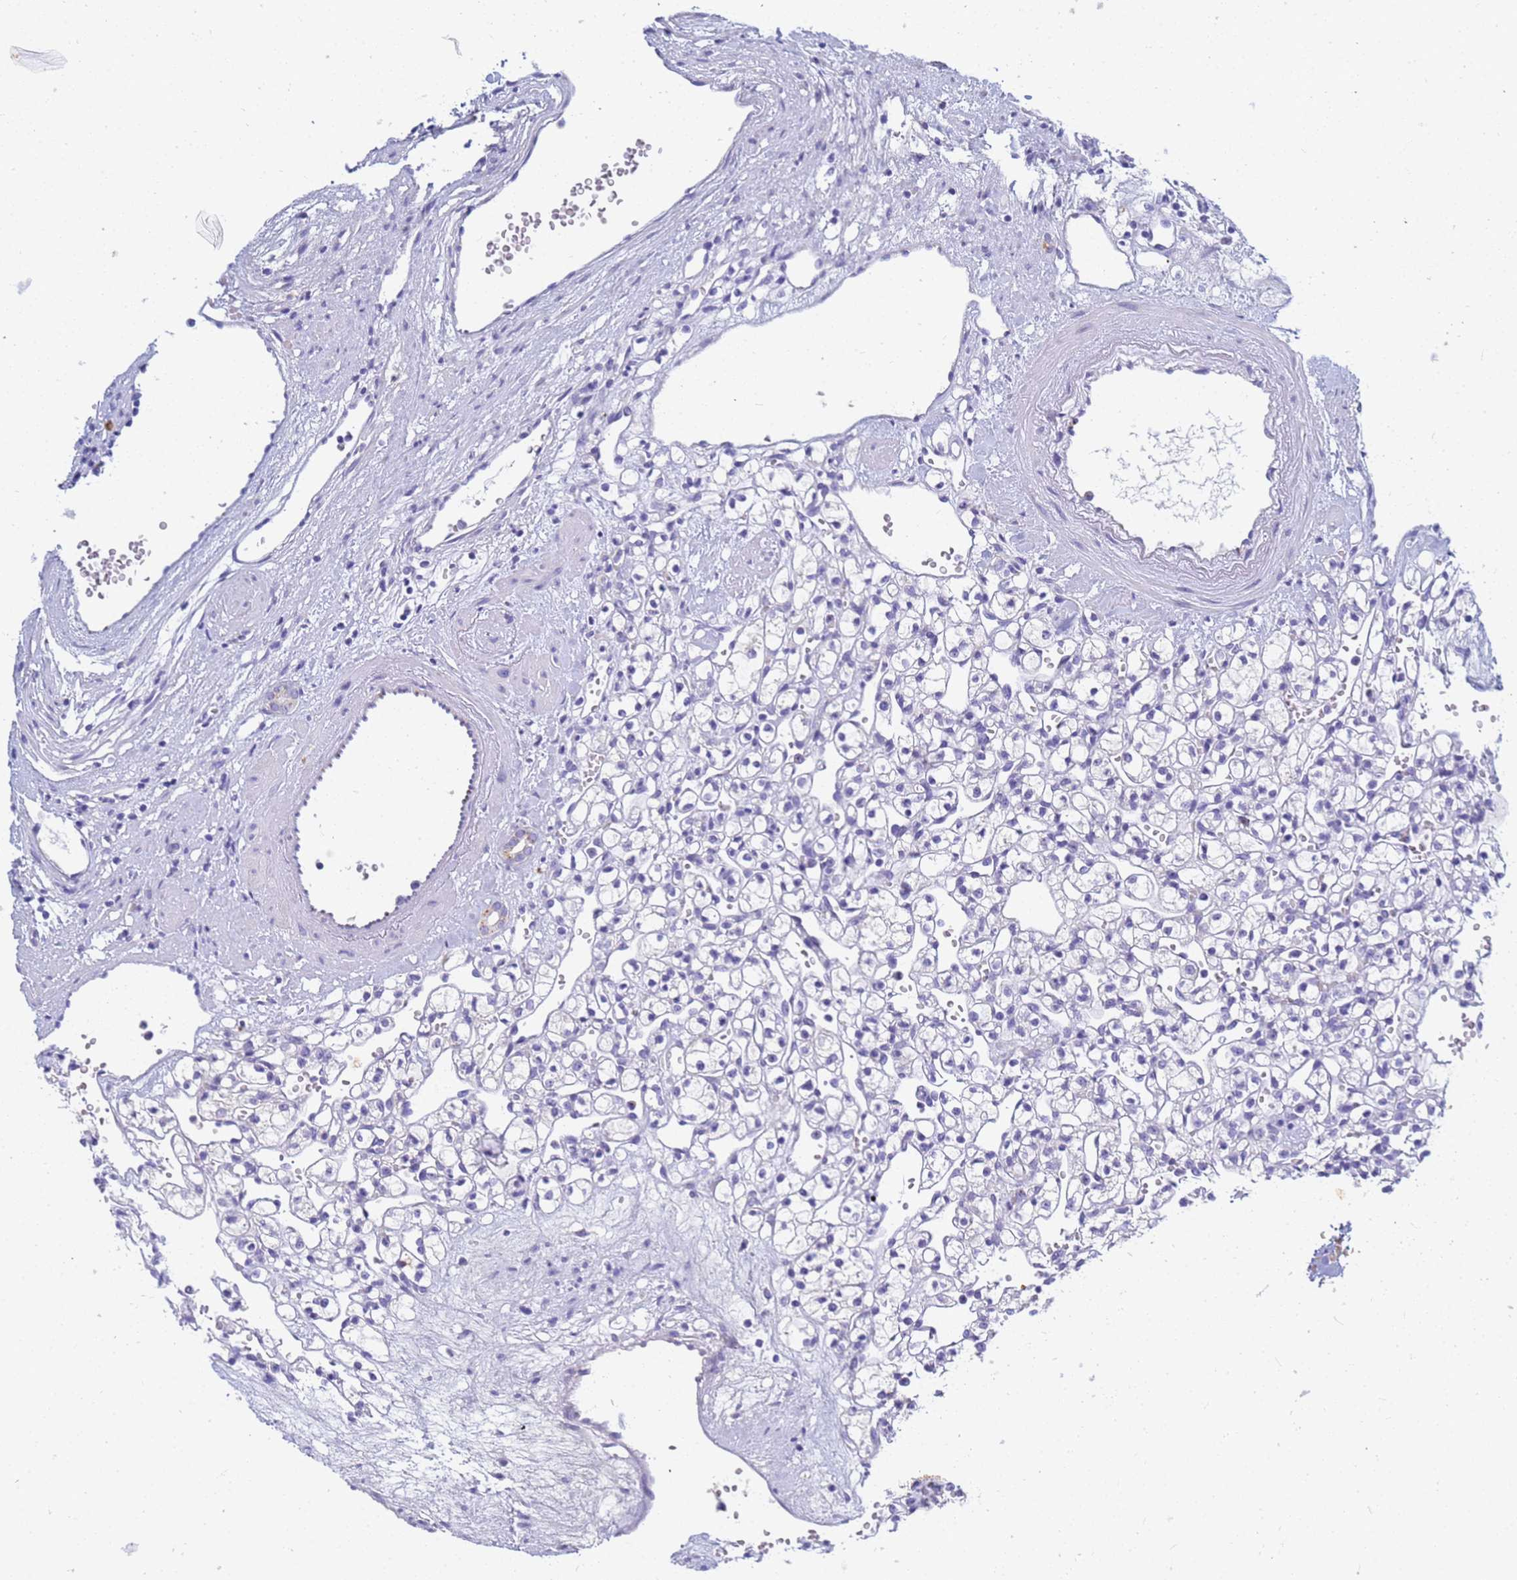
{"staining": {"intensity": "negative", "quantity": "none", "location": "none"}, "tissue": "renal cancer", "cell_type": "Tumor cells", "image_type": "cancer", "snomed": [{"axis": "morphology", "description": "Adenocarcinoma, NOS"}, {"axis": "topography", "description": "Kidney"}], "caption": "DAB (3,3'-diaminobenzidine) immunohistochemical staining of human renal cancer (adenocarcinoma) exhibits no significant staining in tumor cells. (DAB immunohistochemistry, high magnification).", "gene": "B3GNT8", "patient": {"sex": "female", "age": 59}}